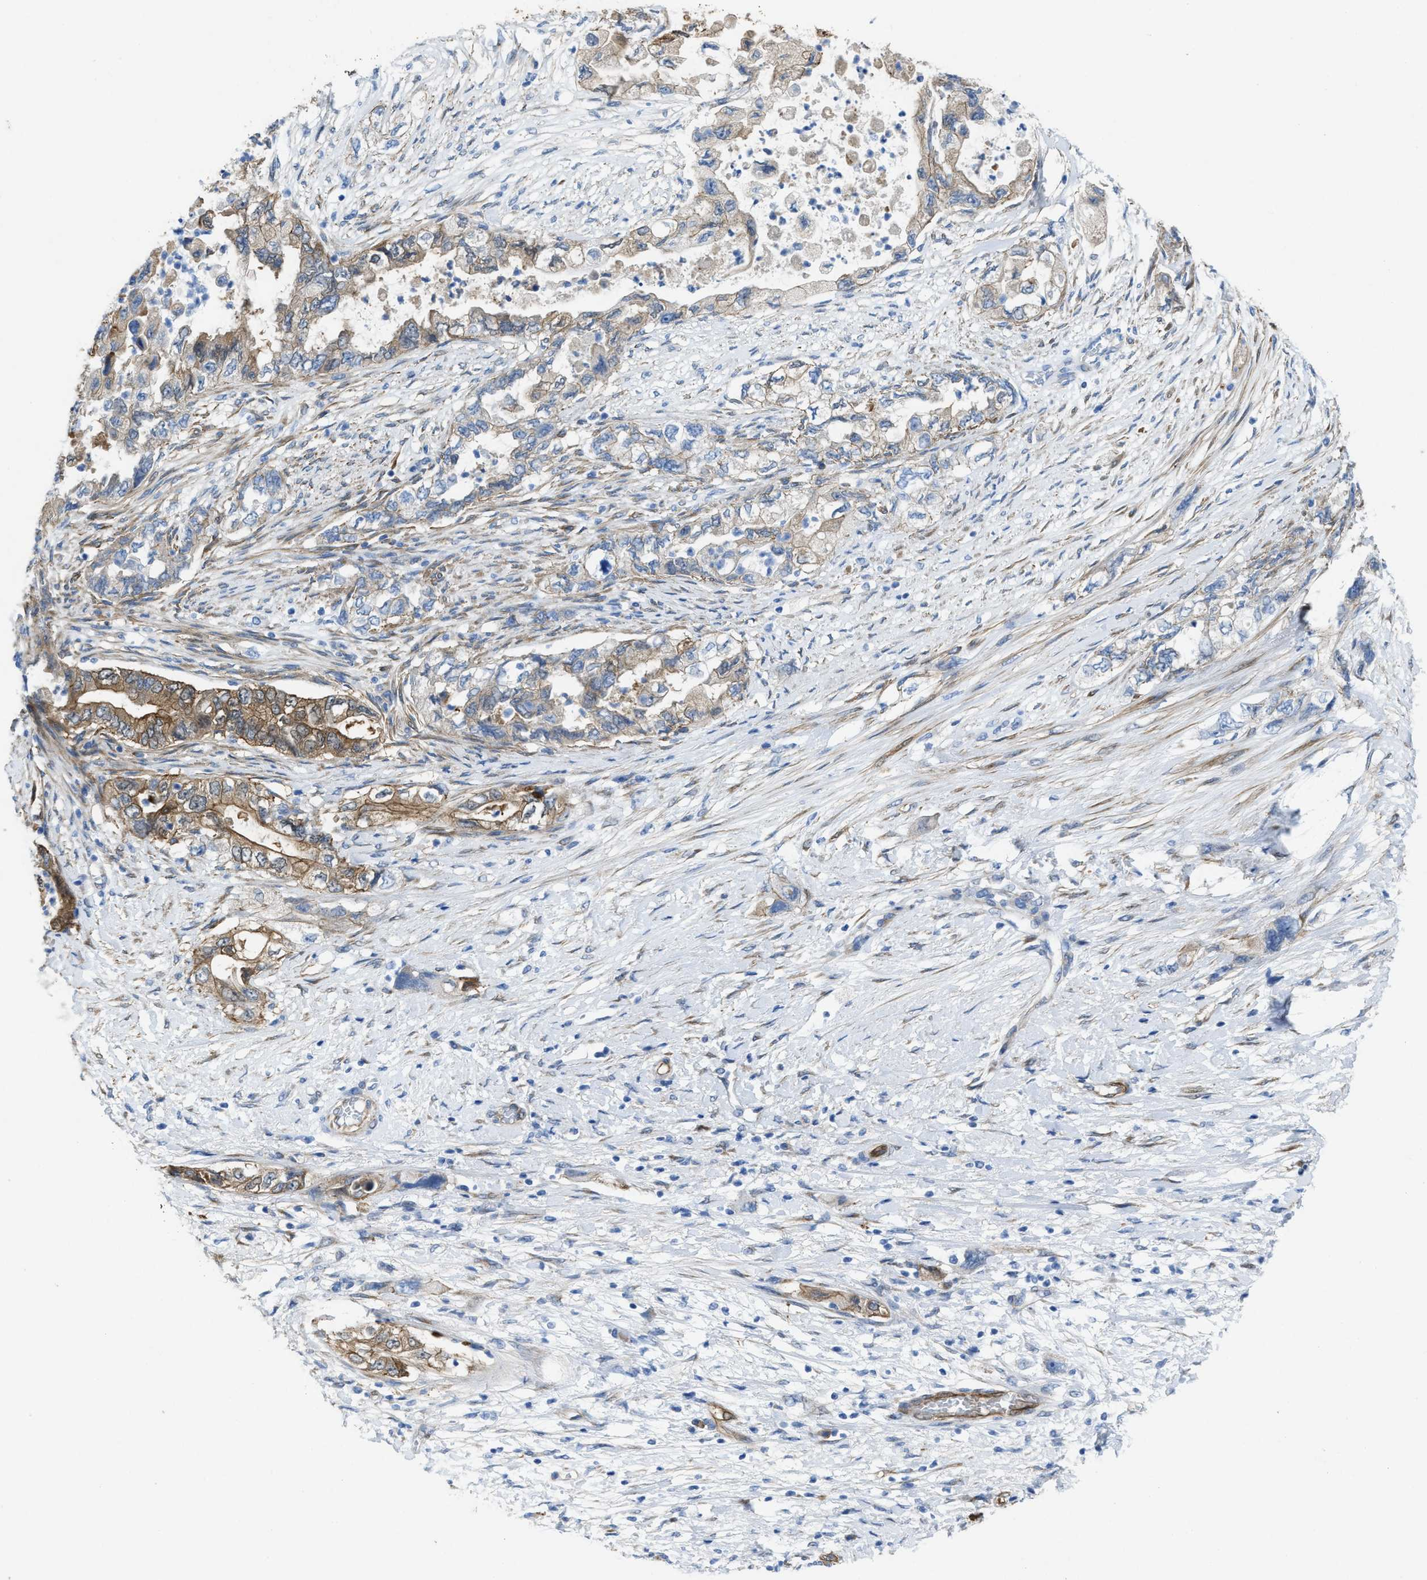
{"staining": {"intensity": "moderate", "quantity": "25%-75%", "location": "cytoplasmic/membranous"}, "tissue": "pancreatic cancer", "cell_type": "Tumor cells", "image_type": "cancer", "snomed": [{"axis": "morphology", "description": "Adenocarcinoma, NOS"}, {"axis": "topography", "description": "Pancreas"}], "caption": "Immunohistochemical staining of pancreatic adenocarcinoma displays medium levels of moderate cytoplasmic/membranous protein expression in approximately 25%-75% of tumor cells. Immunohistochemistry (ihc) stains the protein in brown and the nuclei are stained blue.", "gene": "ASS1", "patient": {"sex": "female", "age": 73}}